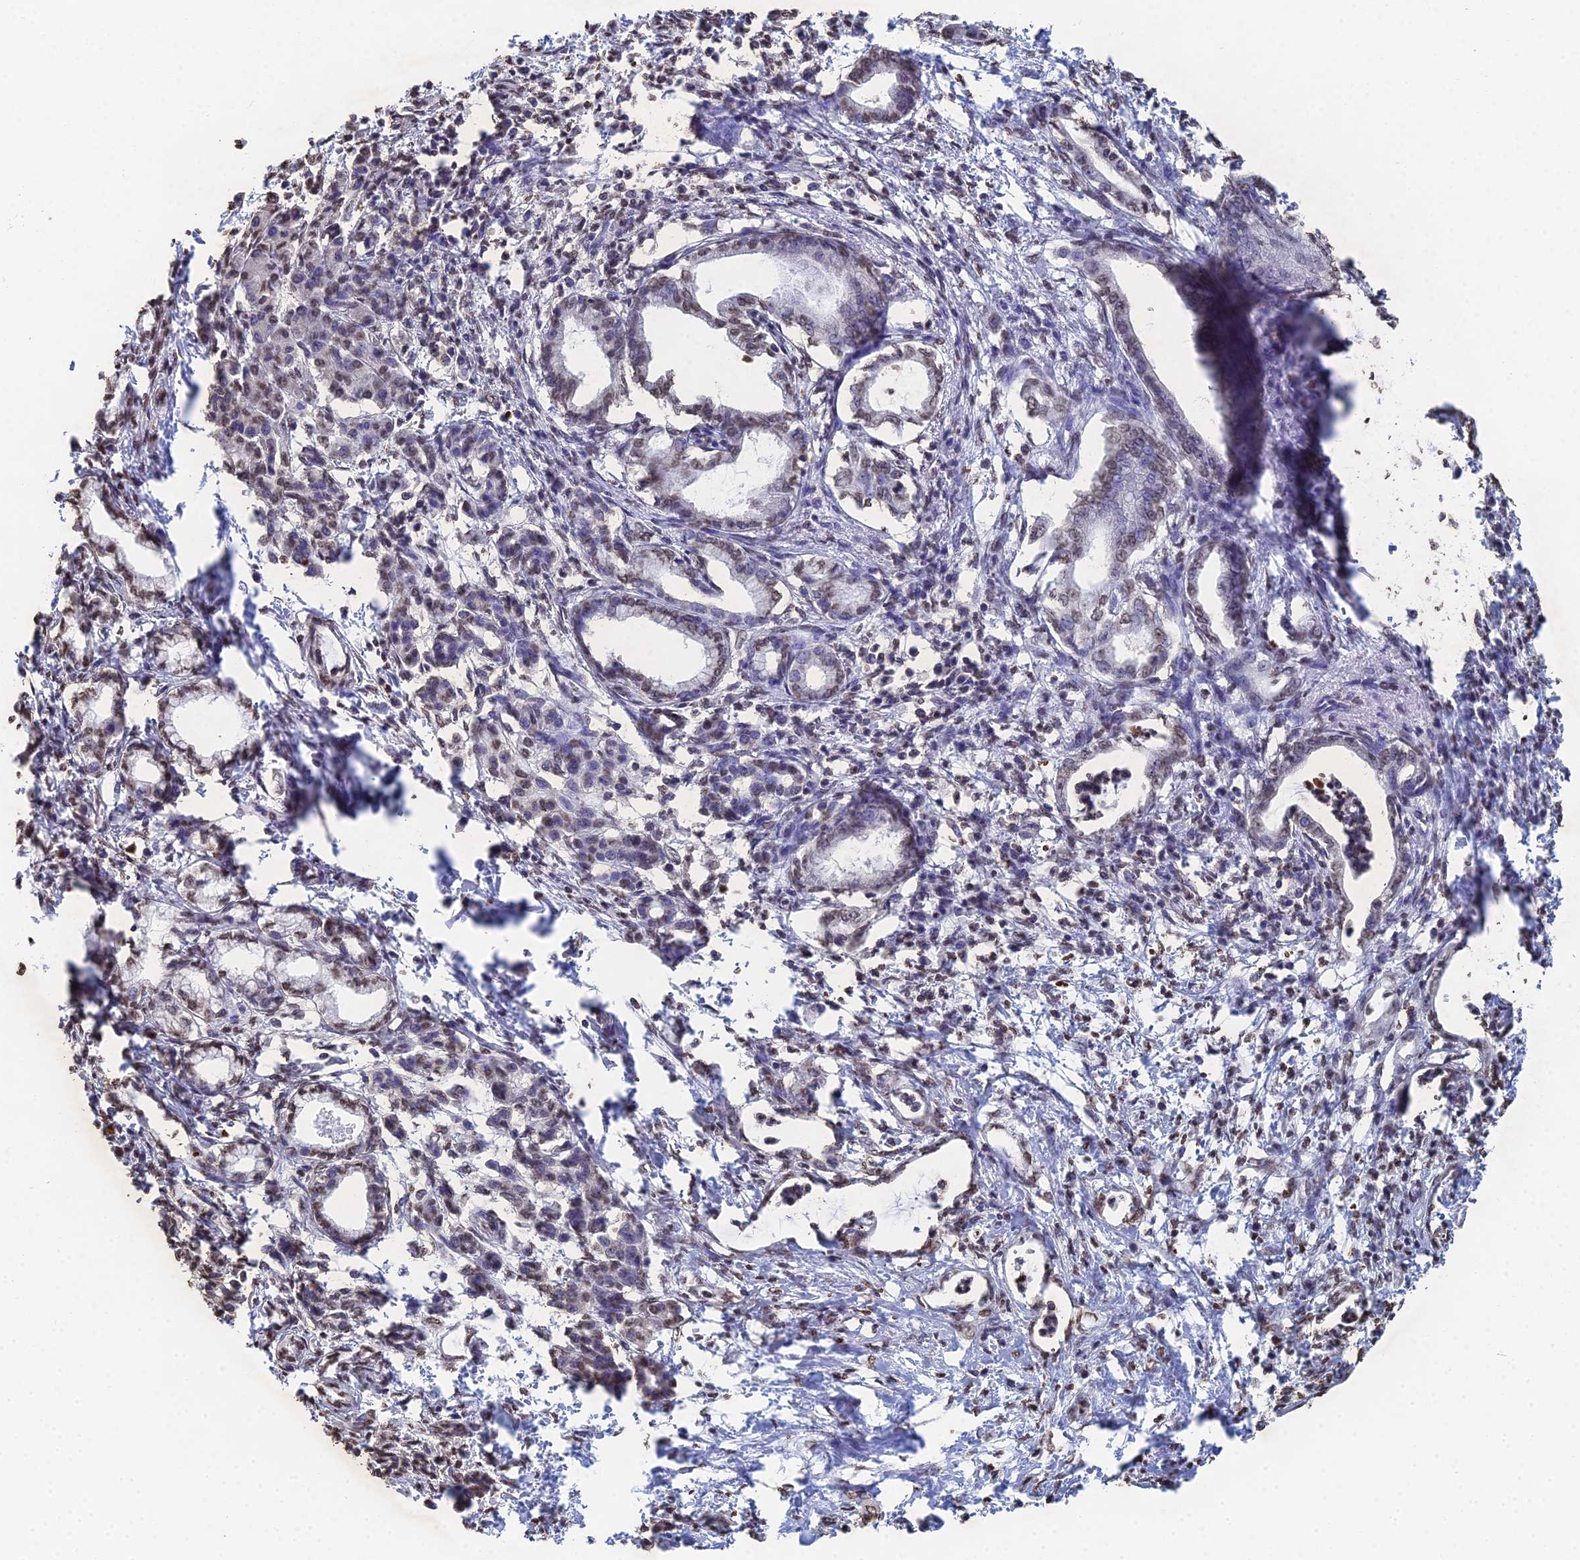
{"staining": {"intensity": "weak", "quantity": "<25%", "location": "nuclear"}, "tissue": "pancreatic cancer", "cell_type": "Tumor cells", "image_type": "cancer", "snomed": [{"axis": "morphology", "description": "Adenocarcinoma, NOS"}, {"axis": "topography", "description": "Pancreas"}], "caption": "Tumor cells are negative for brown protein staining in pancreatic cancer (adenocarcinoma).", "gene": "GBP3", "patient": {"sex": "female", "age": 55}}